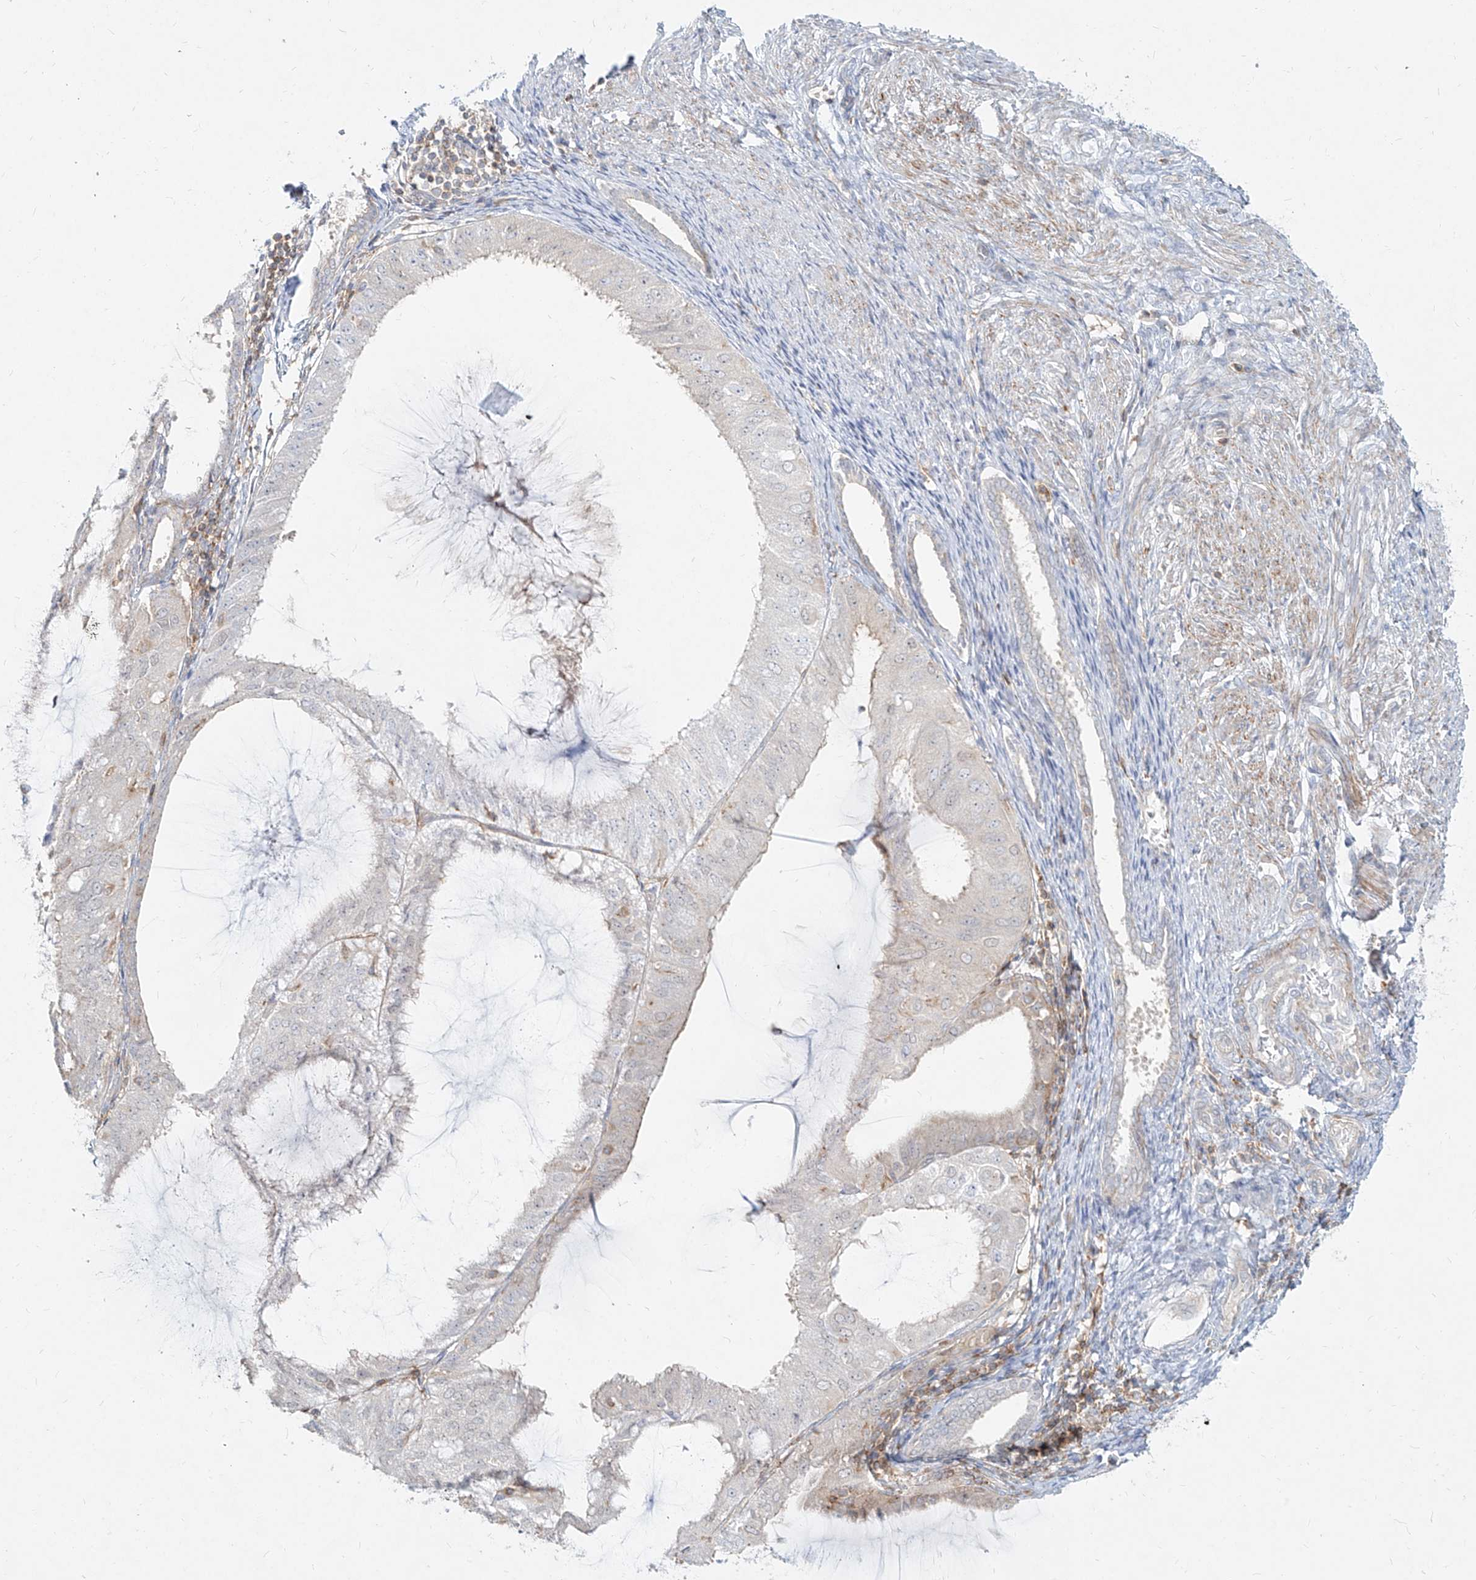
{"staining": {"intensity": "negative", "quantity": "none", "location": "none"}, "tissue": "endometrial cancer", "cell_type": "Tumor cells", "image_type": "cancer", "snomed": [{"axis": "morphology", "description": "Adenocarcinoma, NOS"}, {"axis": "topography", "description": "Endometrium"}], "caption": "DAB immunohistochemical staining of endometrial cancer displays no significant expression in tumor cells.", "gene": "SLC2A12", "patient": {"sex": "female", "age": 81}}